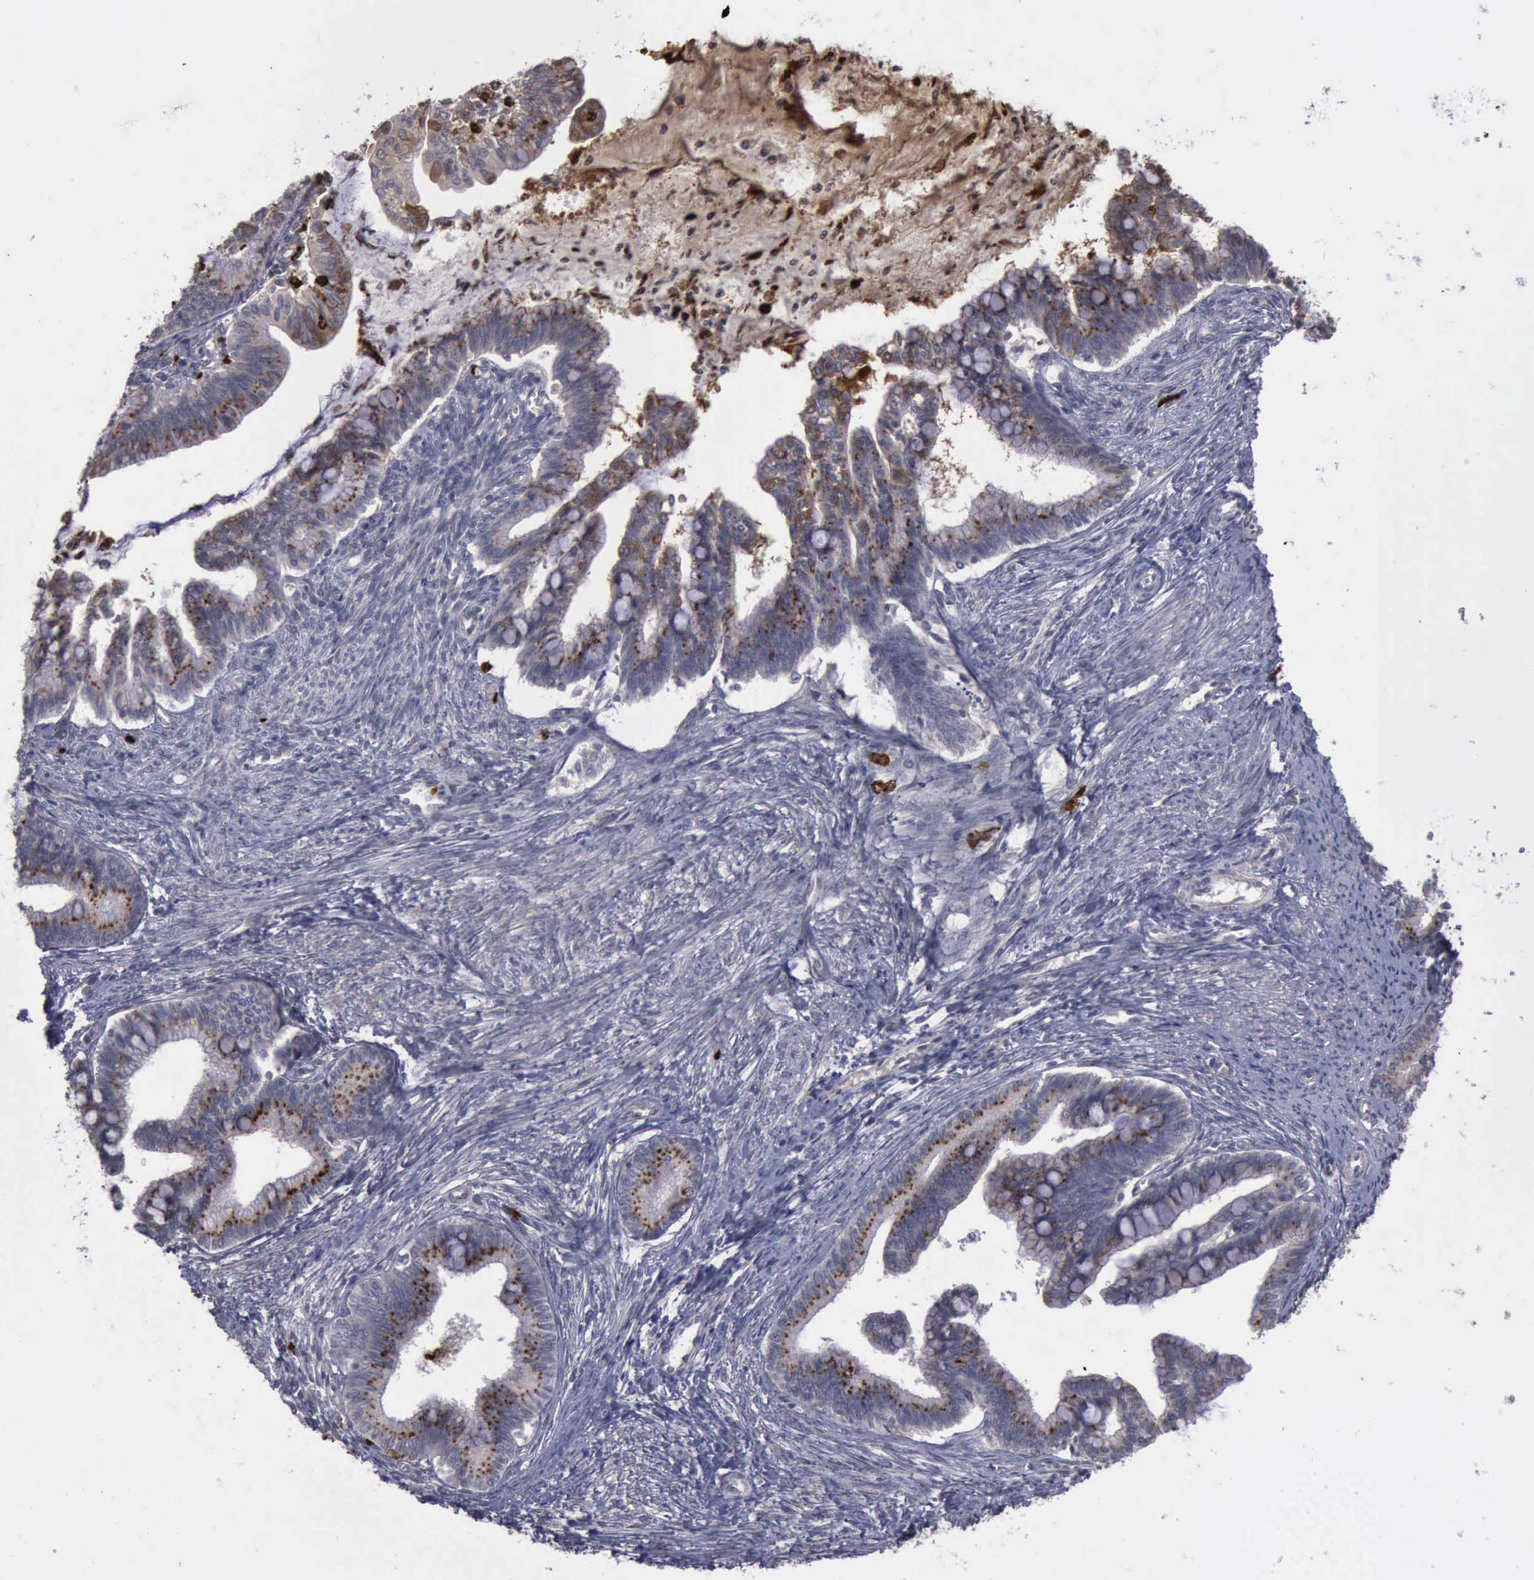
{"staining": {"intensity": "moderate", "quantity": "25%-75%", "location": "cytoplasmic/membranous"}, "tissue": "cervical cancer", "cell_type": "Tumor cells", "image_type": "cancer", "snomed": [{"axis": "morphology", "description": "Adenocarcinoma, NOS"}, {"axis": "topography", "description": "Cervix"}], "caption": "Protein staining of cervical cancer (adenocarcinoma) tissue demonstrates moderate cytoplasmic/membranous expression in about 25%-75% of tumor cells.", "gene": "MMP9", "patient": {"sex": "female", "age": 36}}